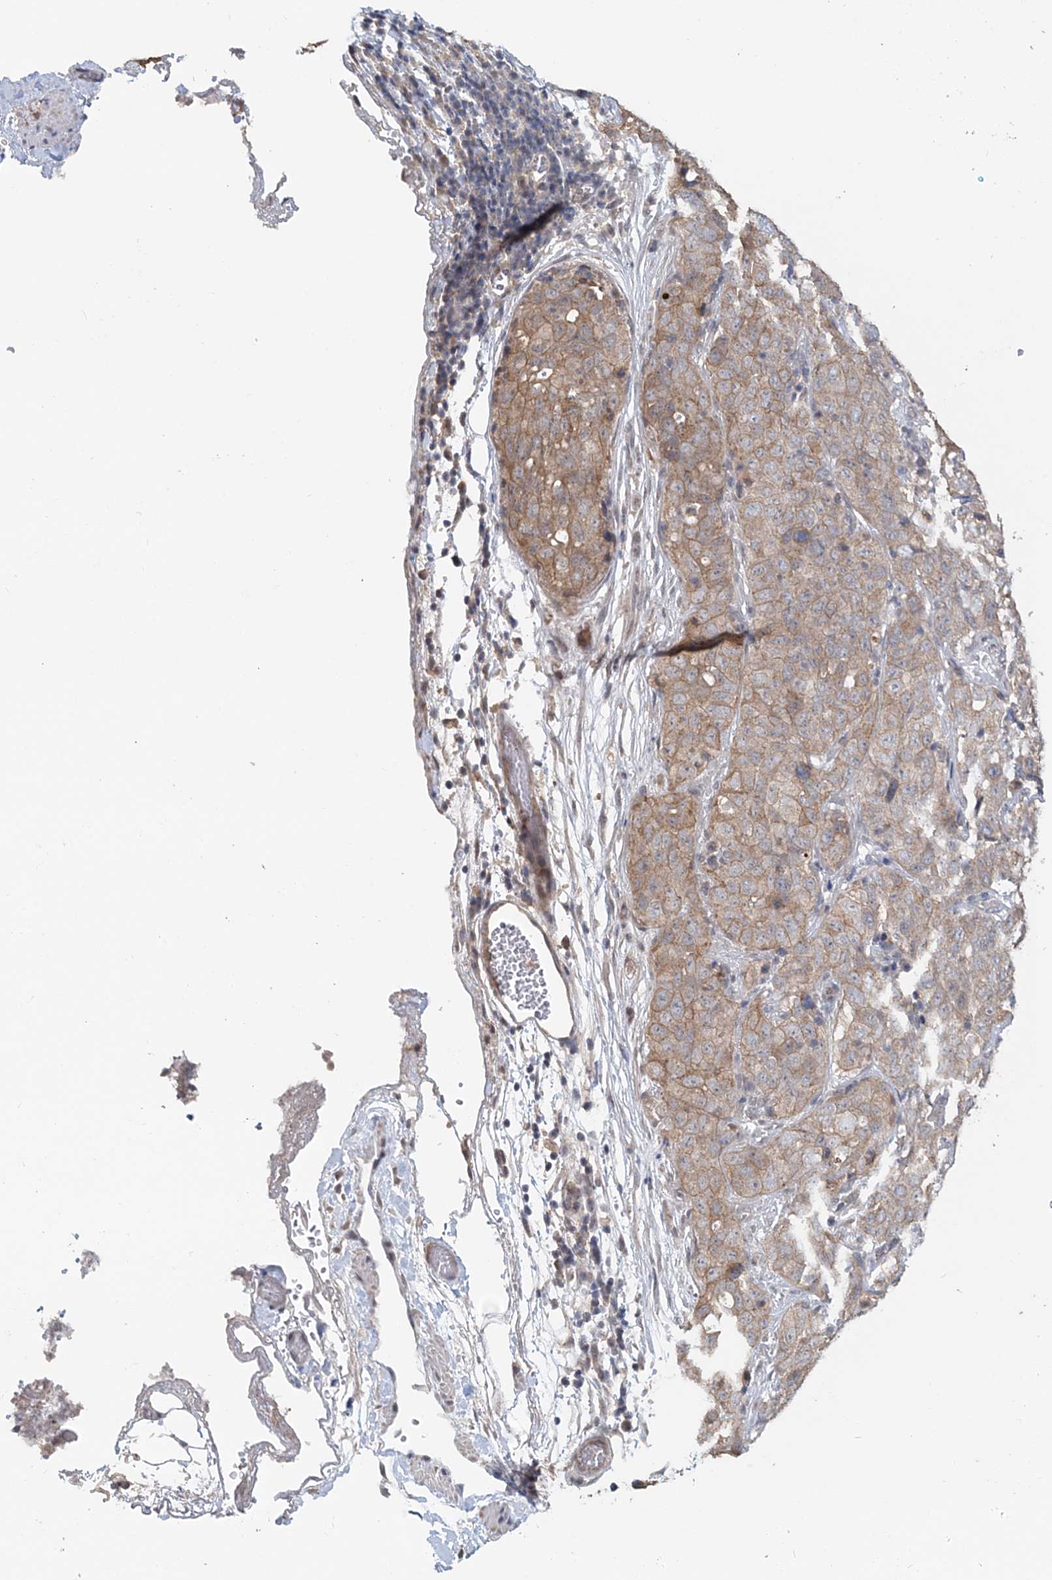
{"staining": {"intensity": "moderate", "quantity": ">75%", "location": "cytoplasmic/membranous"}, "tissue": "stomach cancer", "cell_type": "Tumor cells", "image_type": "cancer", "snomed": [{"axis": "morphology", "description": "Normal tissue, NOS"}, {"axis": "morphology", "description": "Adenocarcinoma, NOS"}, {"axis": "topography", "description": "Lymph node"}, {"axis": "topography", "description": "Stomach"}], "caption": "Stomach cancer stained with DAB (3,3'-diaminobenzidine) IHC shows medium levels of moderate cytoplasmic/membranous staining in approximately >75% of tumor cells.", "gene": "FBXO38", "patient": {"sex": "male", "age": 48}}